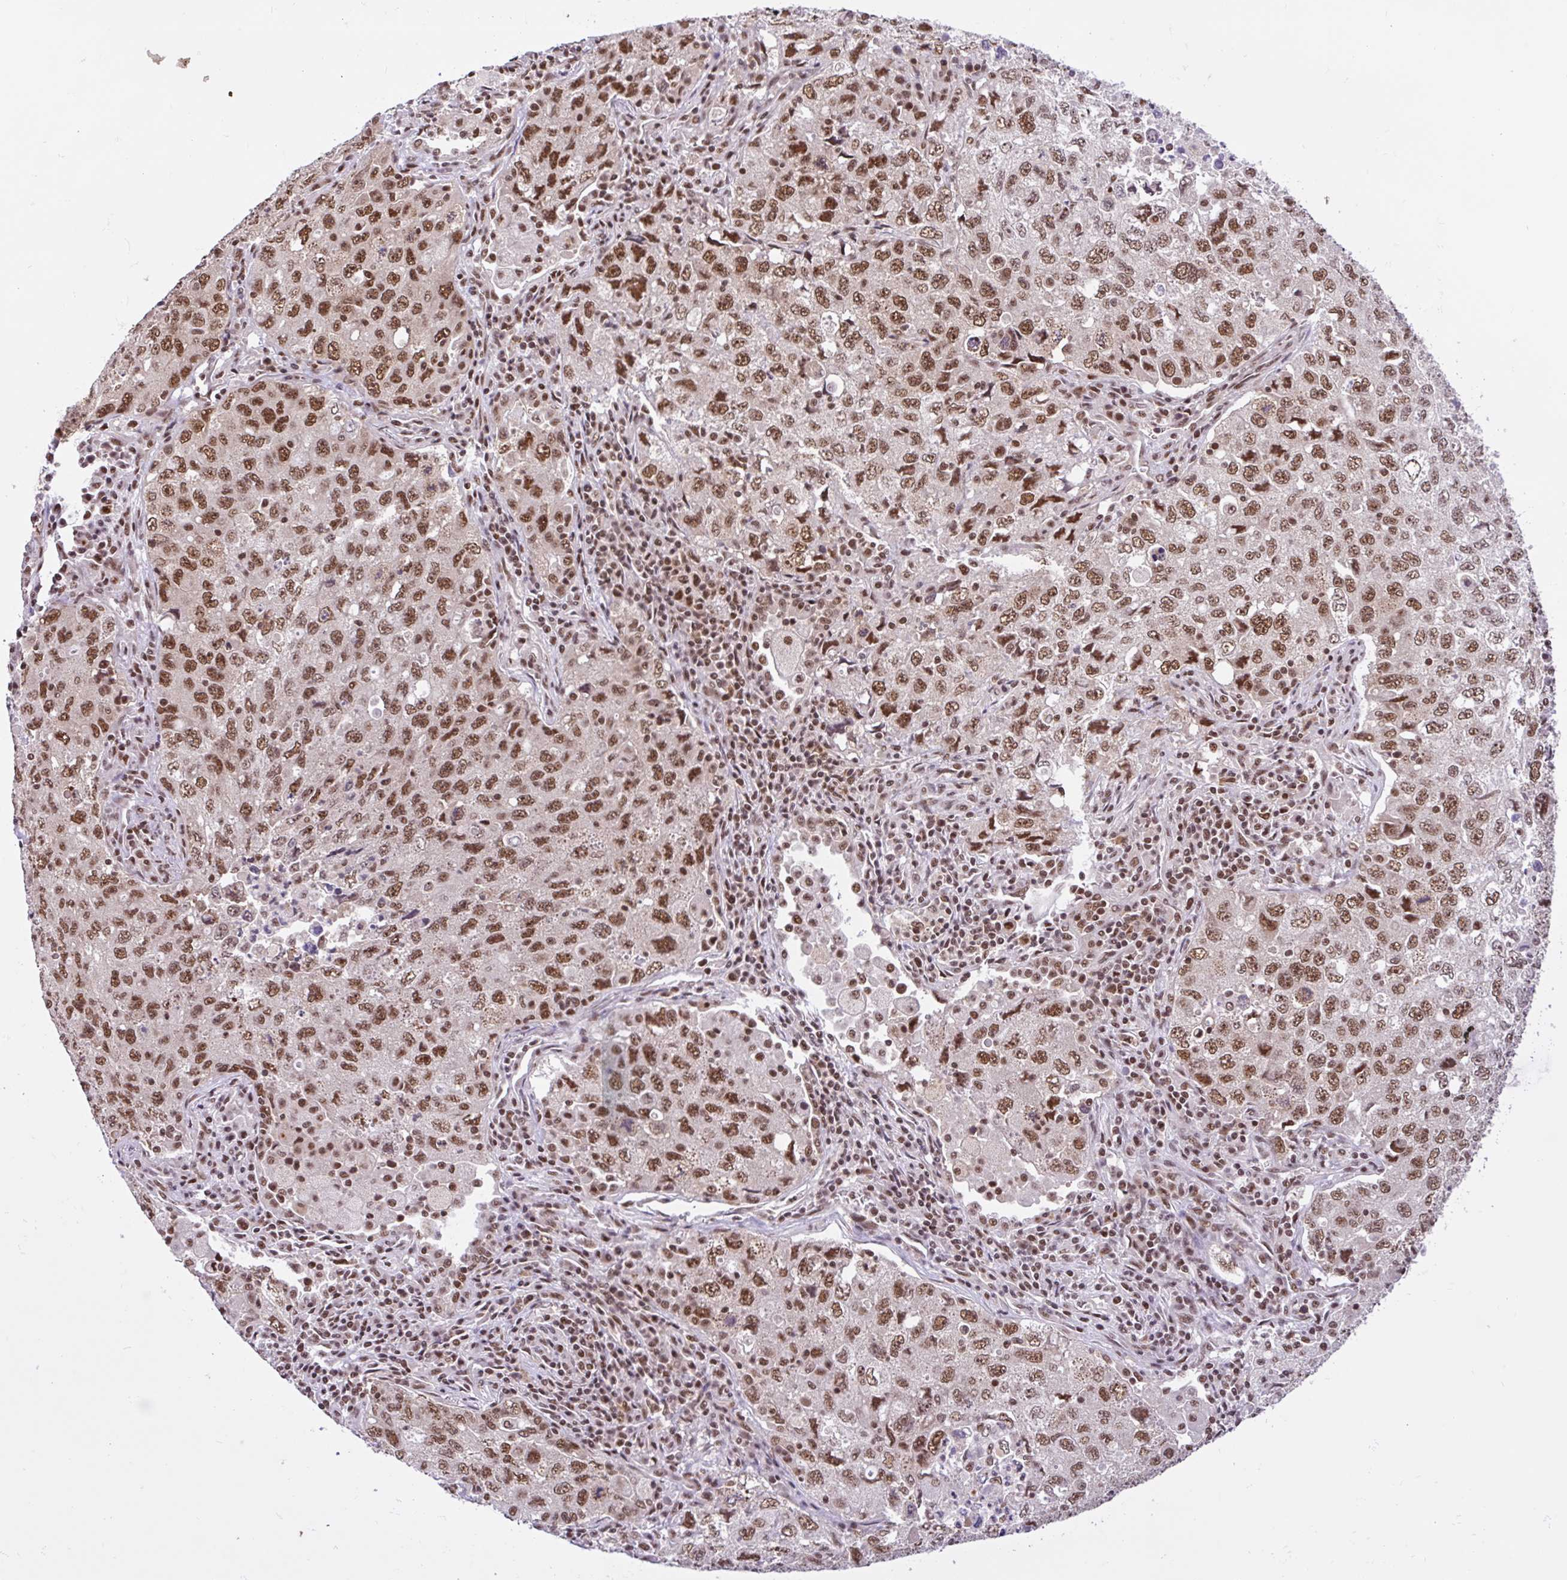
{"staining": {"intensity": "moderate", "quantity": ">75%", "location": "nuclear"}, "tissue": "lung cancer", "cell_type": "Tumor cells", "image_type": "cancer", "snomed": [{"axis": "morphology", "description": "Adenocarcinoma, NOS"}, {"axis": "topography", "description": "Lung"}], "caption": "Immunohistochemistry (IHC) histopathology image of human lung adenocarcinoma stained for a protein (brown), which demonstrates medium levels of moderate nuclear positivity in approximately >75% of tumor cells.", "gene": "CCDC12", "patient": {"sex": "female", "age": 57}}